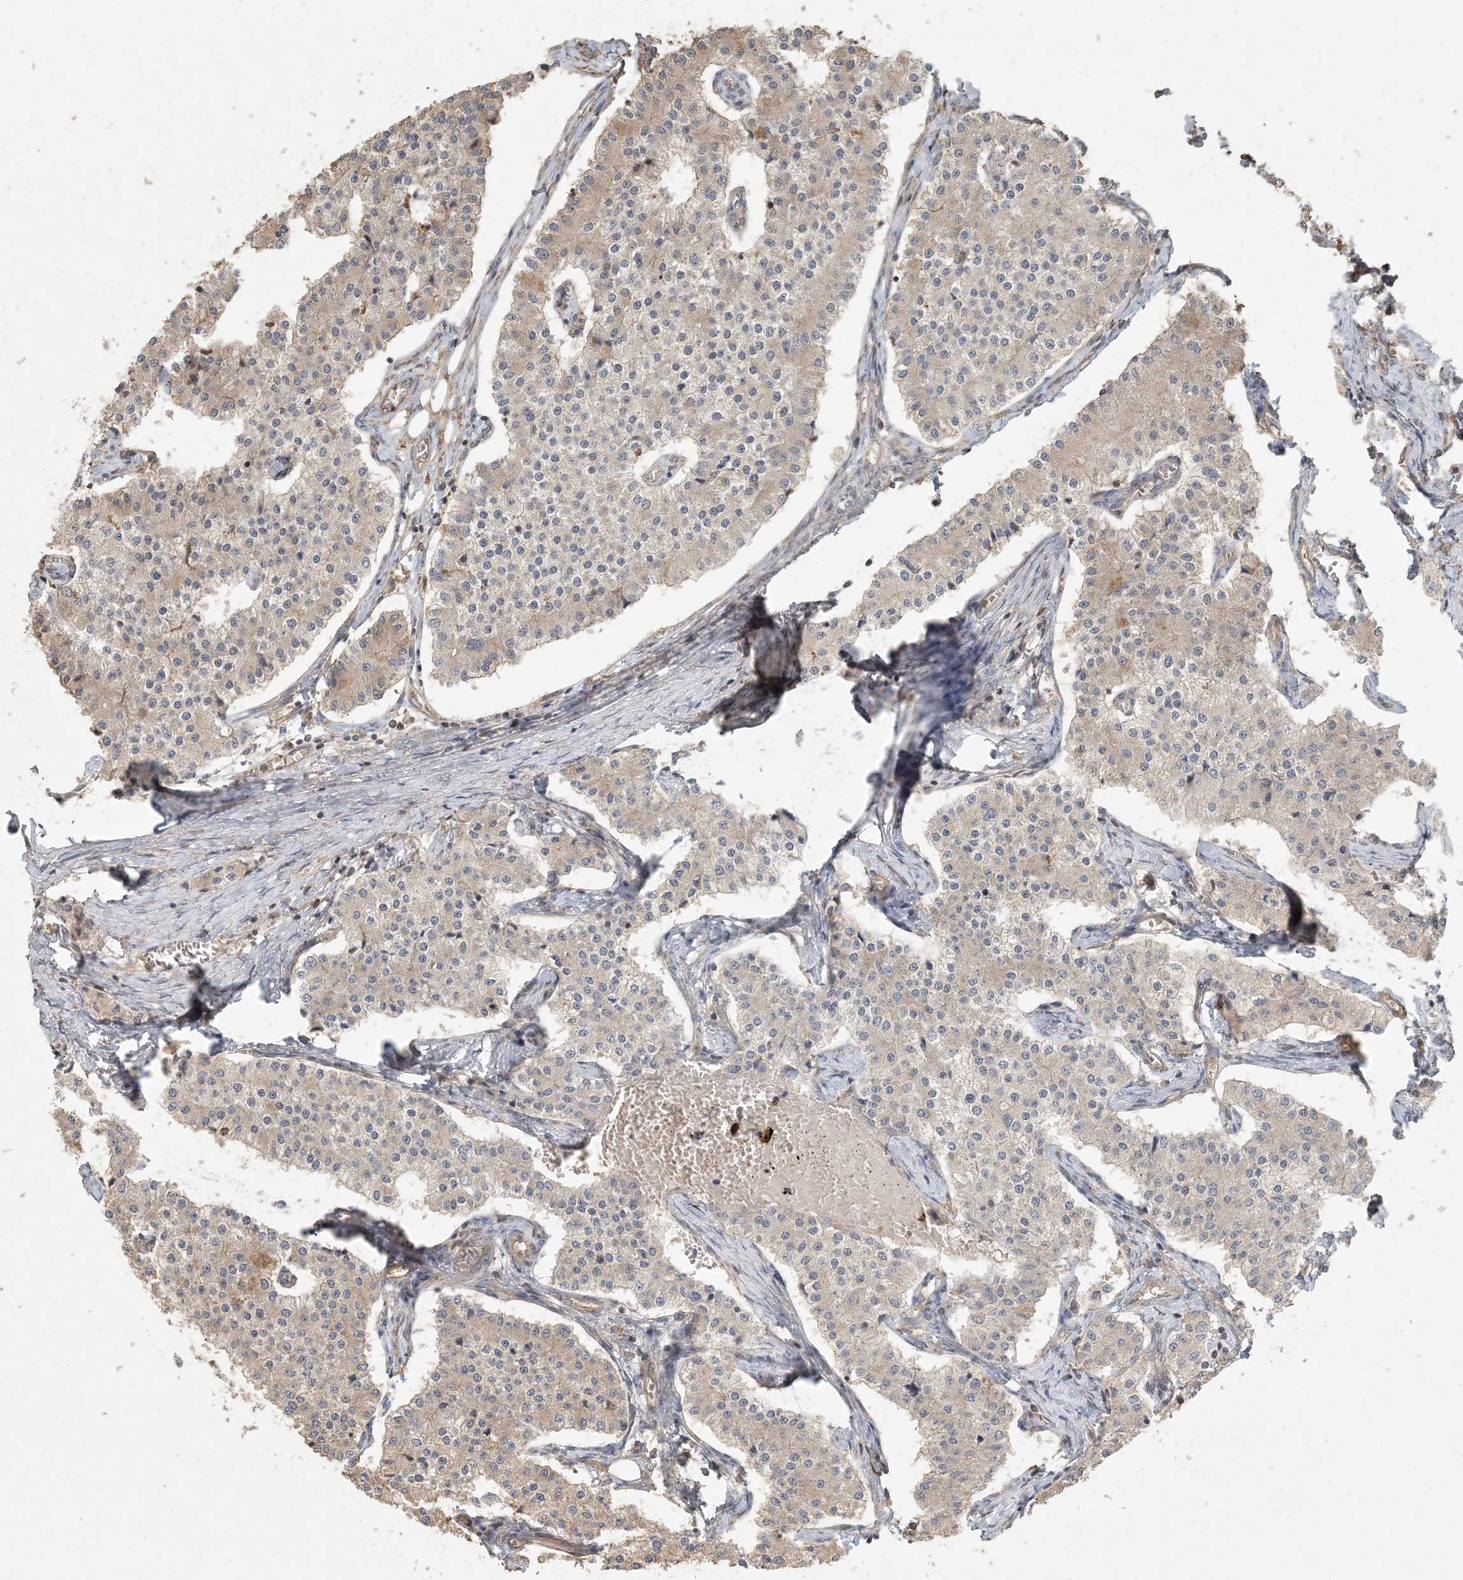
{"staining": {"intensity": "weak", "quantity": "<25%", "location": "cytoplasmic/membranous"}, "tissue": "carcinoid", "cell_type": "Tumor cells", "image_type": "cancer", "snomed": [{"axis": "morphology", "description": "Carcinoid, malignant, NOS"}, {"axis": "topography", "description": "Colon"}], "caption": "This is an immunohistochemistry micrograph of human malignant carcinoid. There is no expression in tumor cells.", "gene": "OBI1", "patient": {"sex": "female", "age": 52}}